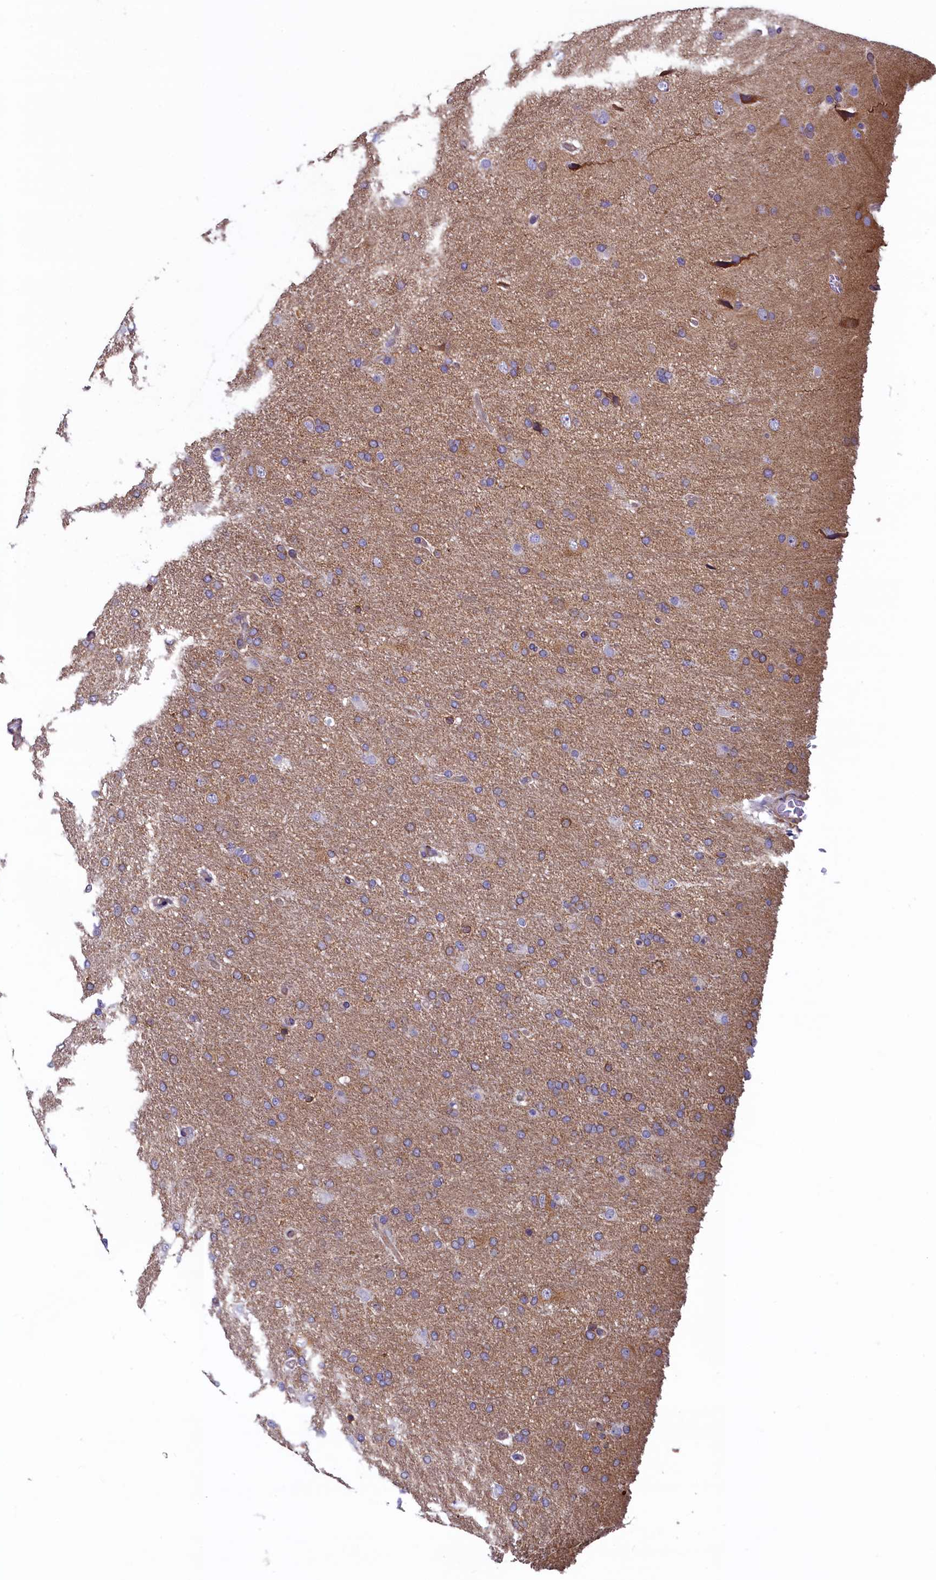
{"staining": {"intensity": "weak", "quantity": "25%-75%", "location": "cytoplasmic/membranous"}, "tissue": "glioma", "cell_type": "Tumor cells", "image_type": "cancer", "snomed": [{"axis": "morphology", "description": "Glioma, malignant, High grade"}, {"axis": "topography", "description": "Brain"}], "caption": "An image of high-grade glioma (malignant) stained for a protein reveals weak cytoplasmic/membranous brown staining in tumor cells.", "gene": "SPATA2L", "patient": {"sex": "male", "age": 72}}